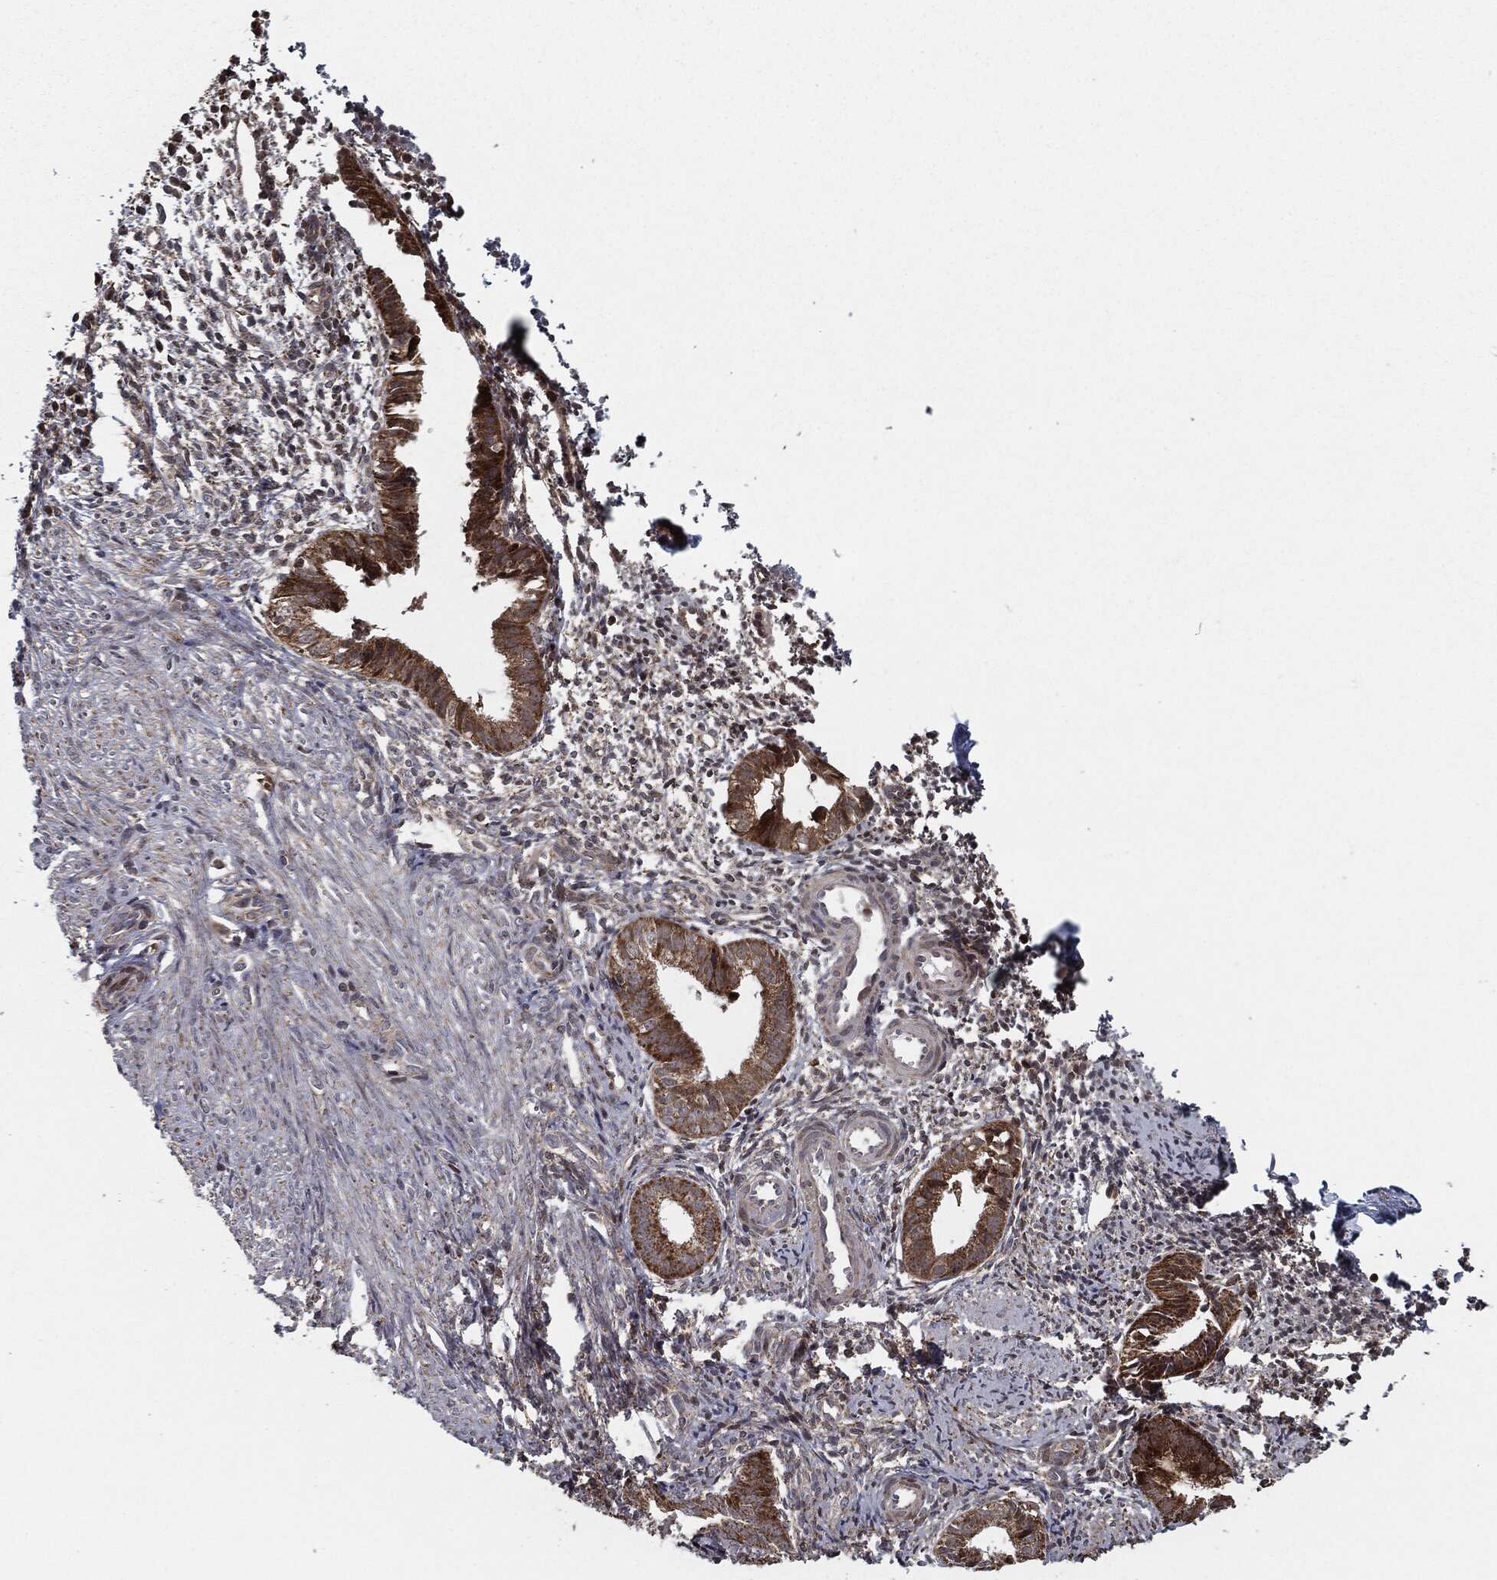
{"staining": {"intensity": "moderate", "quantity": "<25%", "location": "cytoplasmic/membranous"}, "tissue": "endometrium", "cell_type": "Cells in endometrial stroma", "image_type": "normal", "snomed": [{"axis": "morphology", "description": "Normal tissue, NOS"}, {"axis": "topography", "description": "Endometrium"}], "caption": "A brown stain labels moderate cytoplasmic/membranous expression of a protein in cells in endometrial stroma of normal human endometrium. (Stains: DAB in brown, nuclei in blue, Microscopy: brightfield microscopy at high magnification).", "gene": "CHCHD2", "patient": {"sex": "female", "age": 47}}